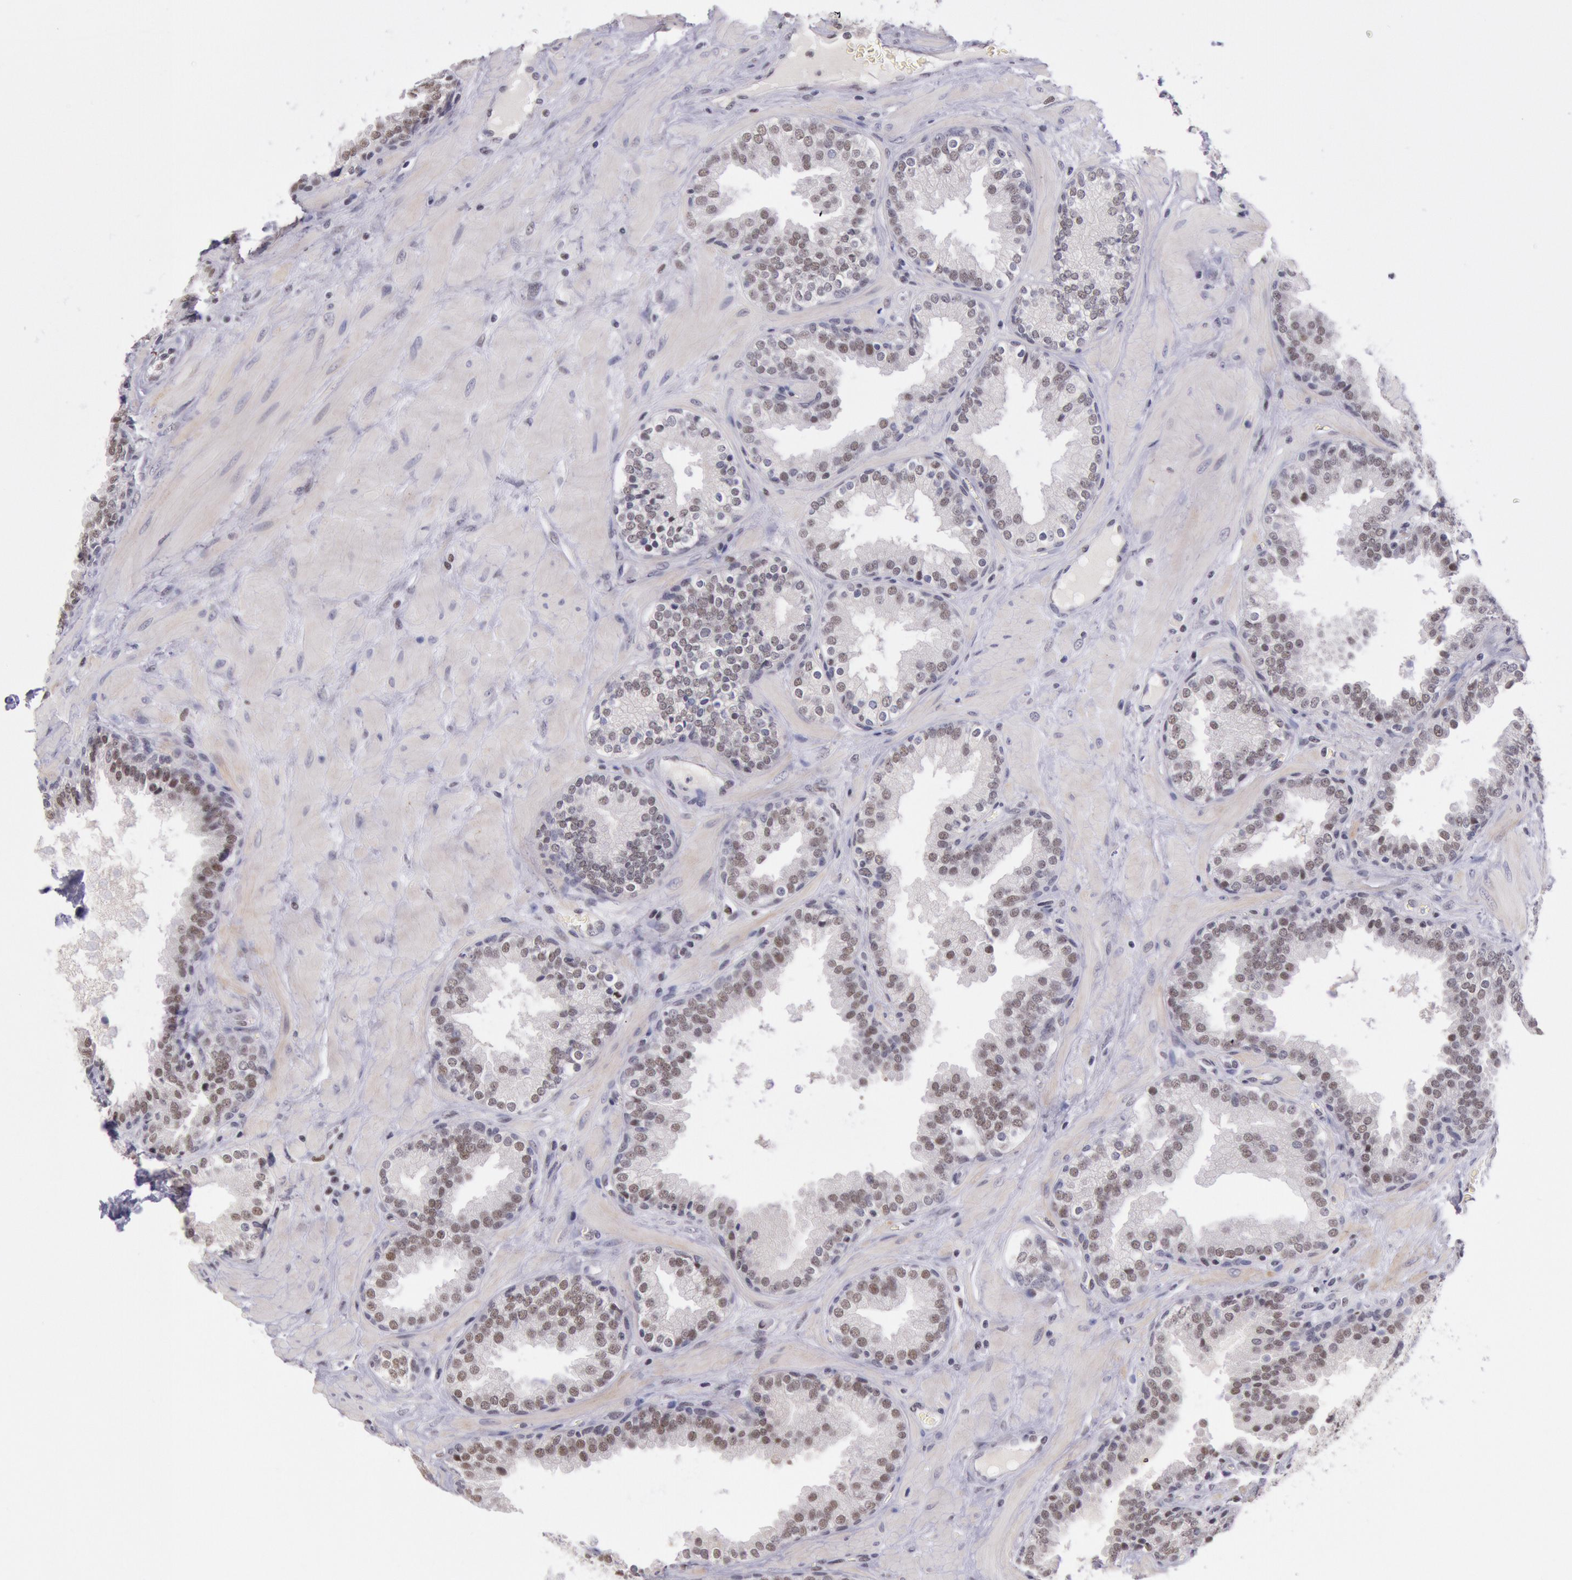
{"staining": {"intensity": "weak", "quantity": "25%-75%", "location": "nuclear"}, "tissue": "prostate", "cell_type": "Glandular cells", "image_type": "normal", "snomed": [{"axis": "morphology", "description": "Normal tissue, NOS"}, {"axis": "topography", "description": "Prostate"}], "caption": "Prostate stained with a brown dye demonstrates weak nuclear positive expression in approximately 25%-75% of glandular cells.", "gene": "TASL", "patient": {"sex": "male", "age": 51}}